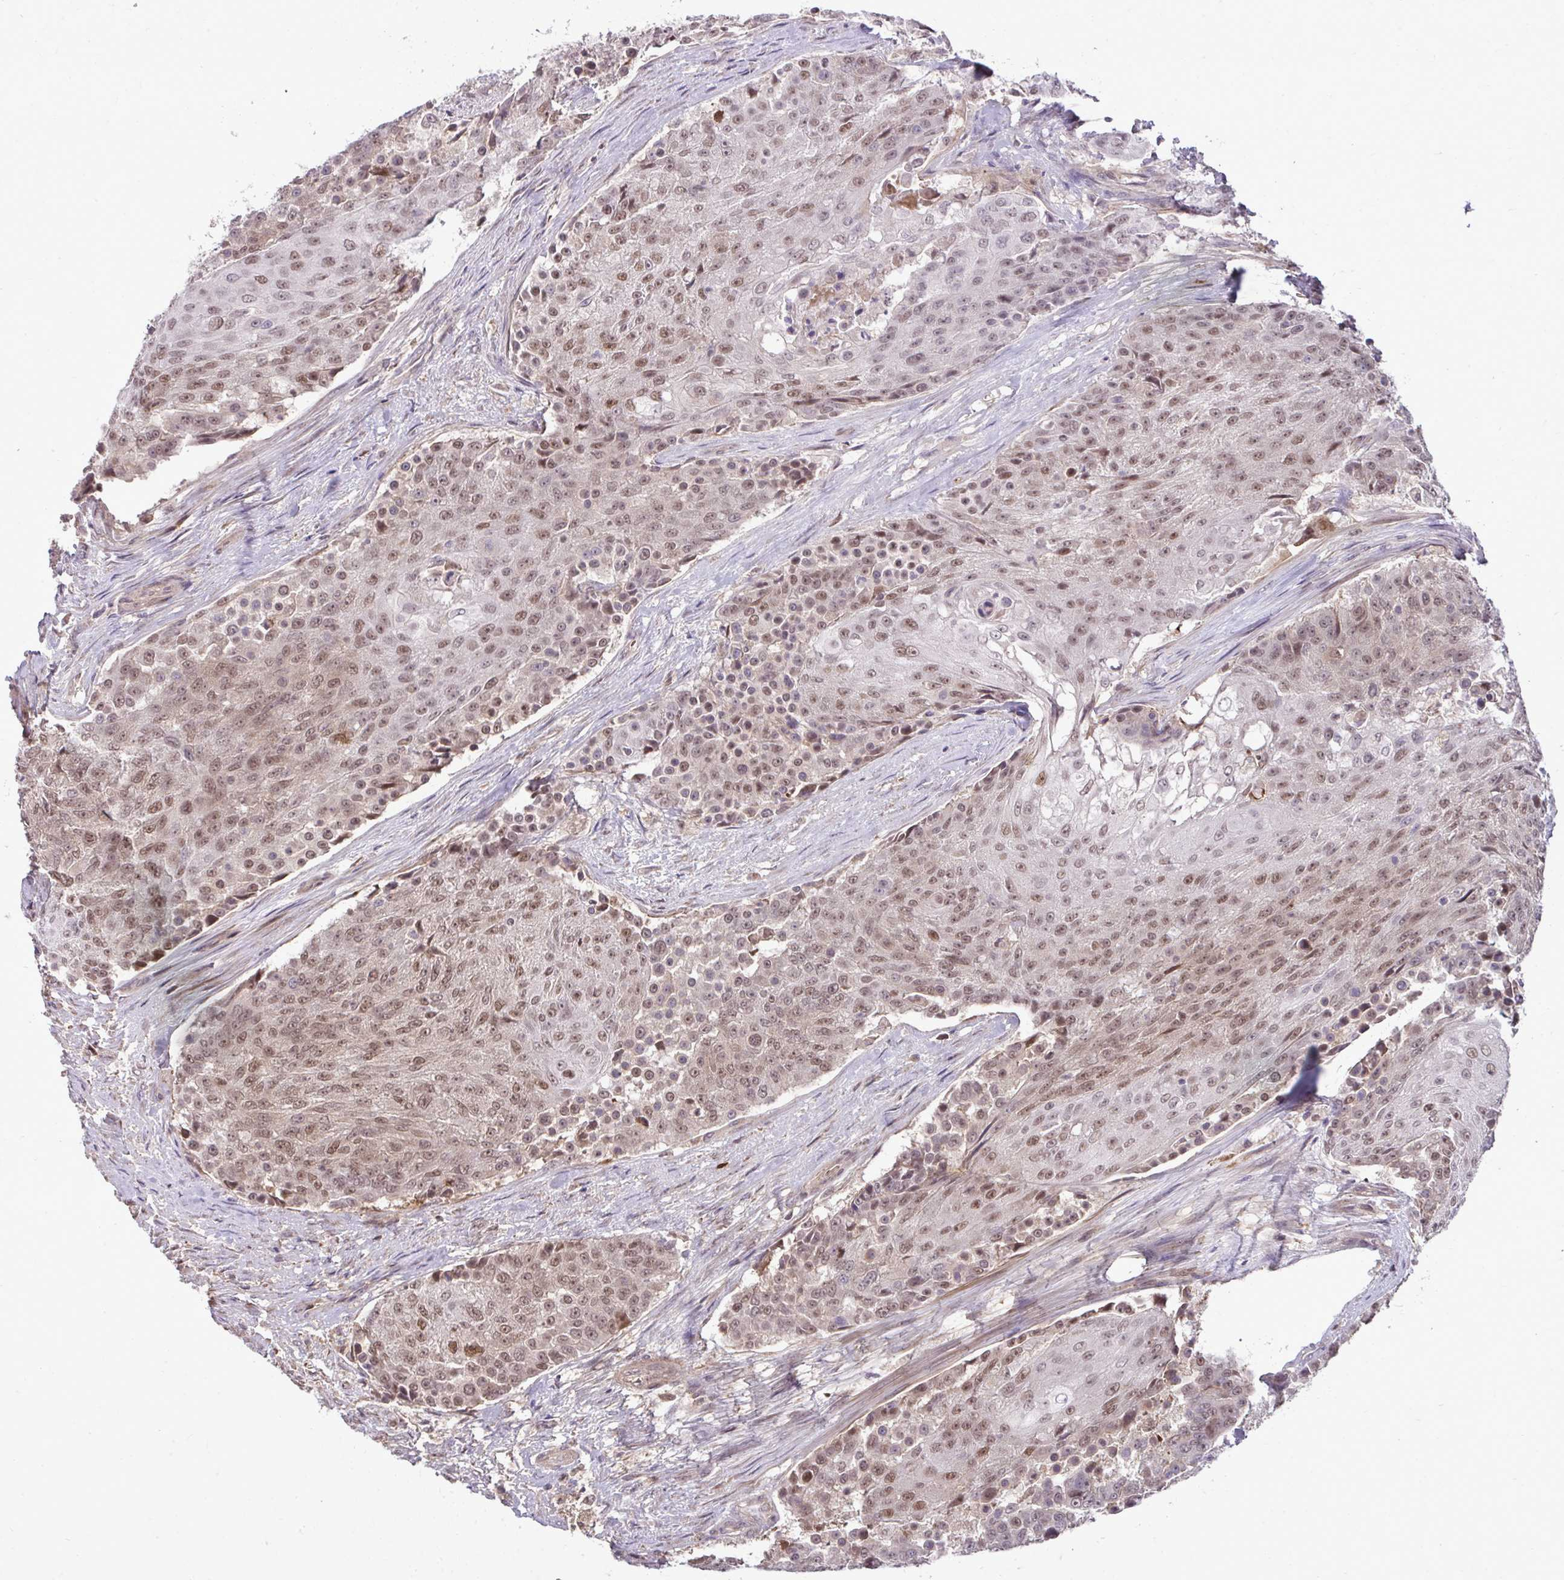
{"staining": {"intensity": "moderate", "quantity": ">75%", "location": "nuclear"}, "tissue": "urothelial cancer", "cell_type": "Tumor cells", "image_type": "cancer", "snomed": [{"axis": "morphology", "description": "Urothelial carcinoma, High grade"}, {"axis": "topography", "description": "Urinary bladder"}], "caption": "Immunohistochemistry (IHC) staining of urothelial carcinoma (high-grade), which exhibits medium levels of moderate nuclear staining in about >75% of tumor cells indicating moderate nuclear protein staining. The staining was performed using DAB (brown) for protein detection and nuclei were counterstained in hematoxylin (blue).", "gene": "ZSCAN9", "patient": {"sex": "female", "age": 63}}